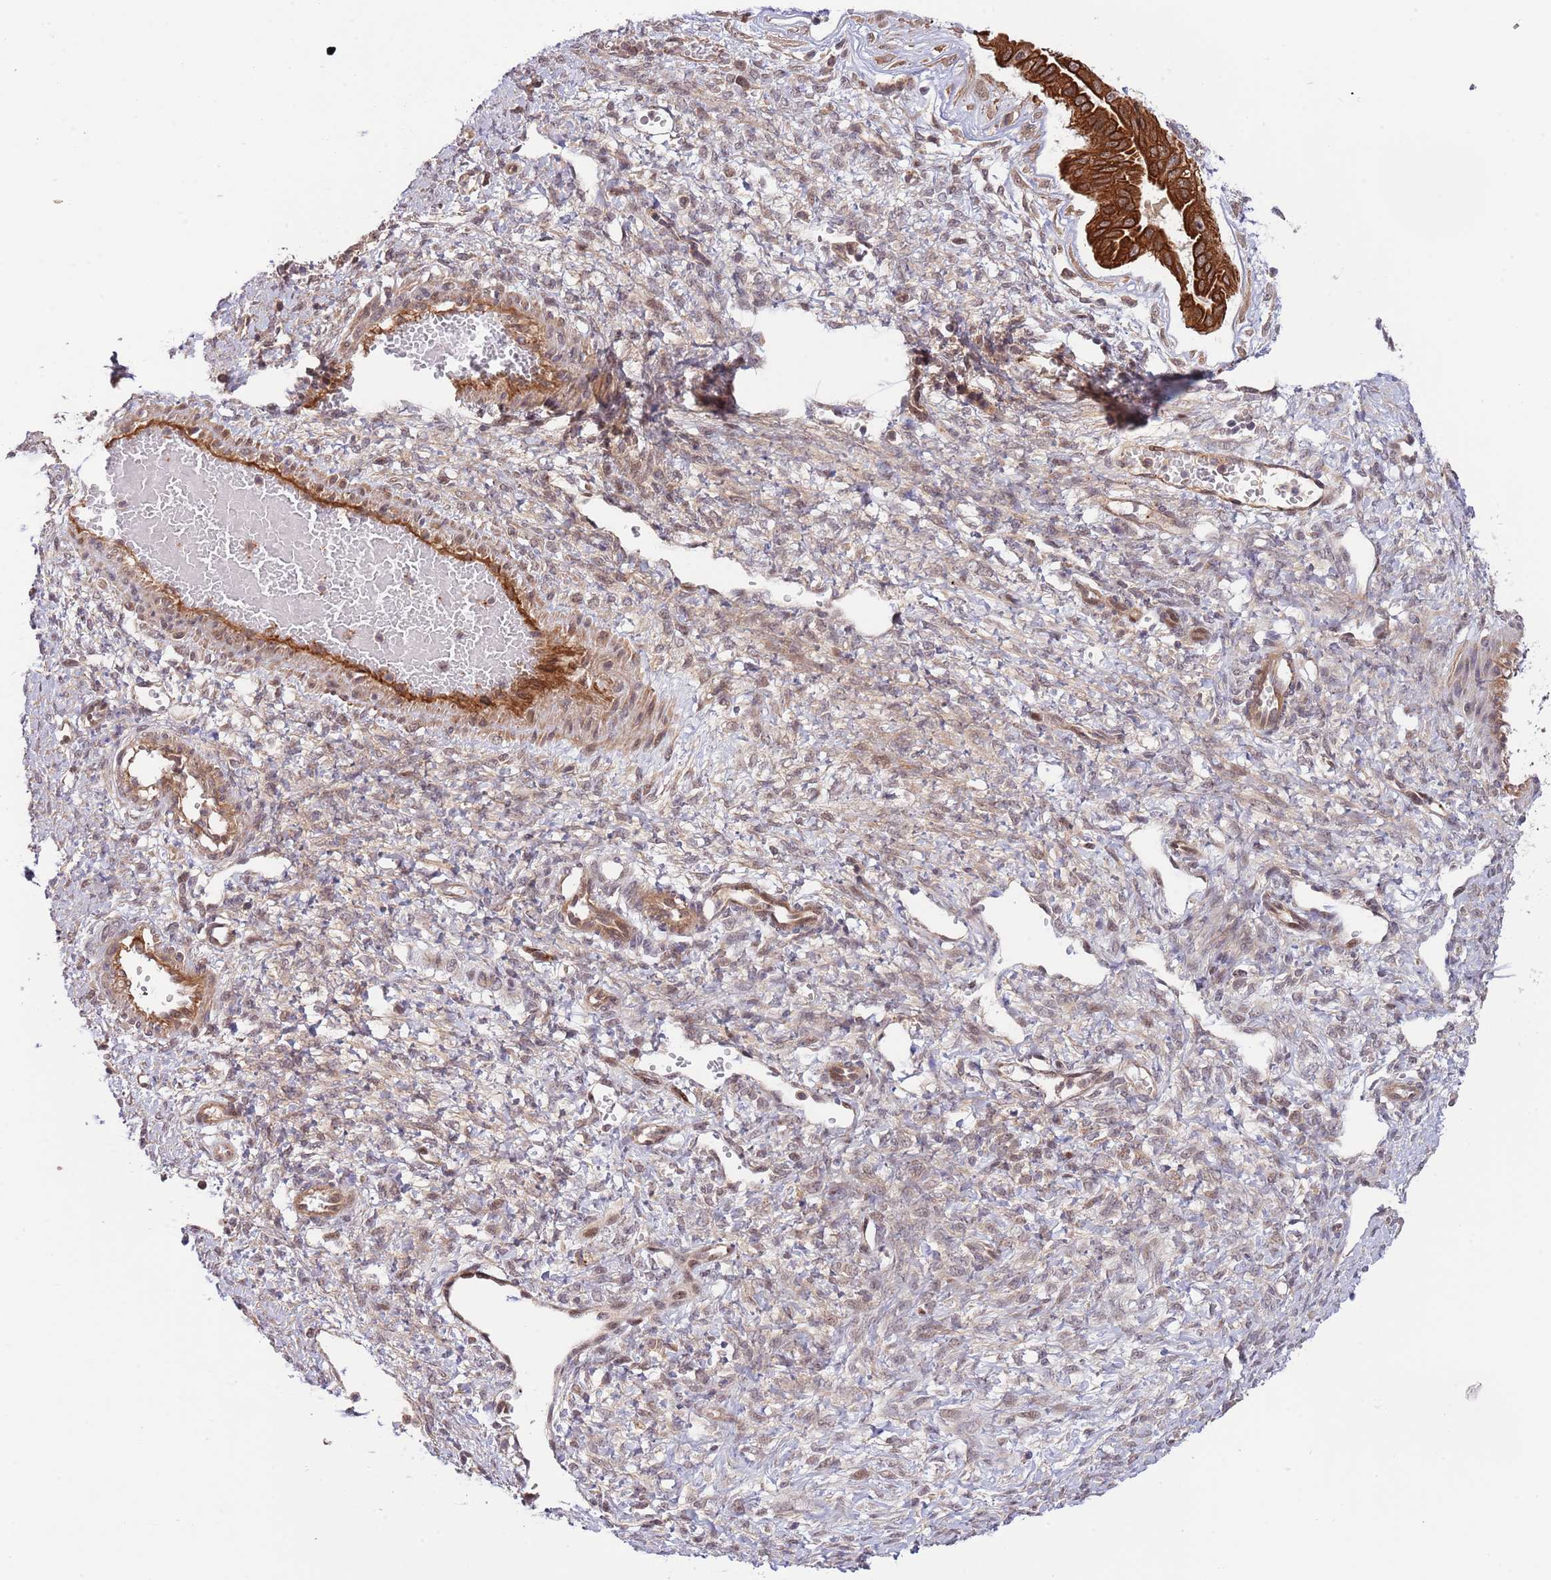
{"staining": {"intensity": "strong", "quantity": ">75%", "location": "cytoplasmic/membranous"}, "tissue": "ovarian cancer", "cell_type": "Tumor cells", "image_type": "cancer", "snomed": [{"axis": "morphology", "description": "Cystadenocarcinoma, mucinous, NOS"}, {"axis": "topography", "description": "Ovary"}], "caption": "Tumor cells demonstrate high levels of strong cytoplasmic/membranous positivity in approximately >75% of cells in ovarian mucinous cystadenocarcinoma.", "gene": "PRR16", "patient": {"sex": "female", "age": 73}}